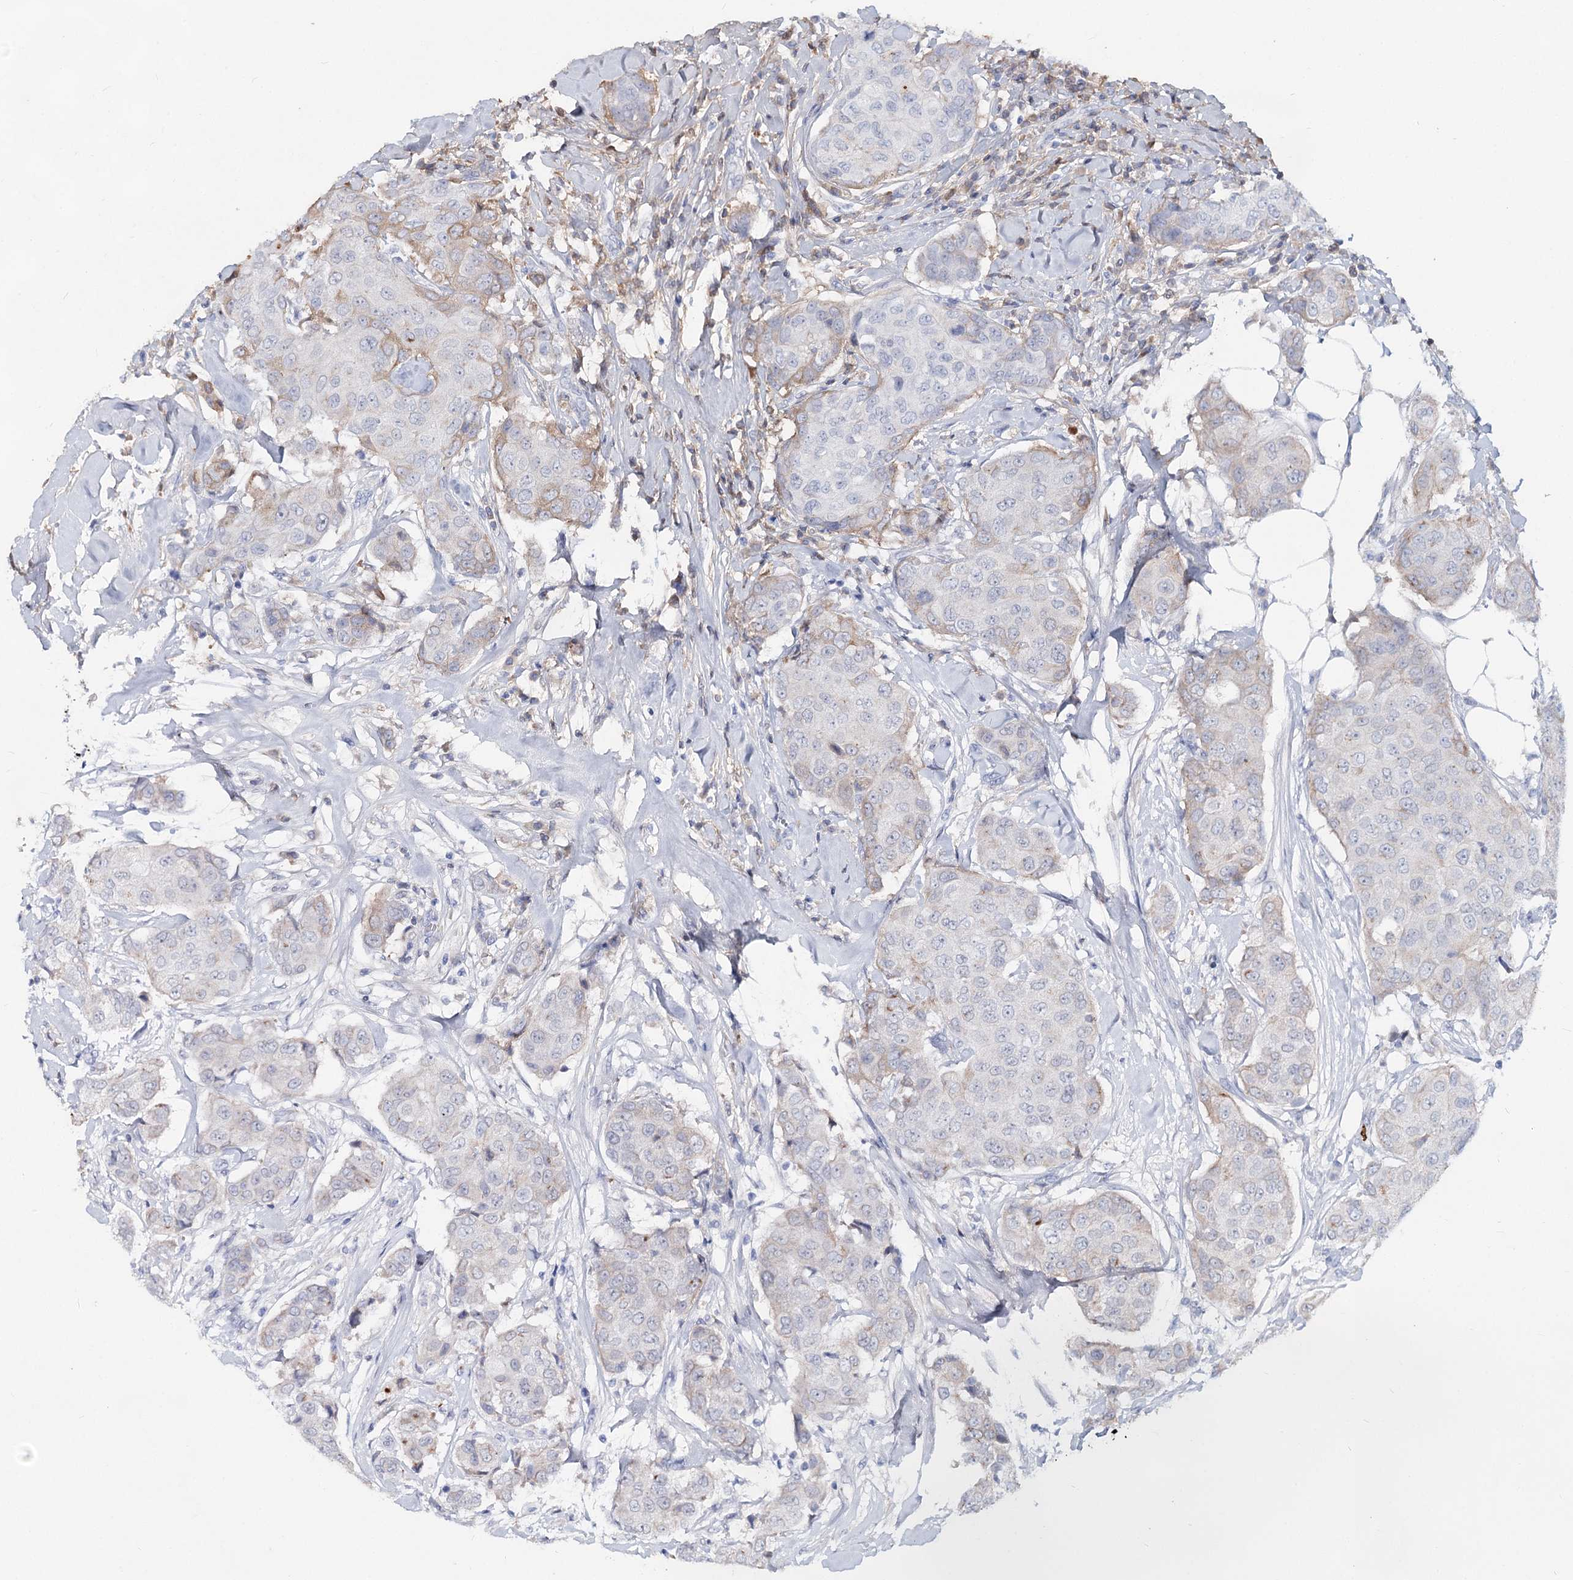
{"staining": {"intensity": "weak", "quantity": "<25%", "location": "cytoplasmic/membranous"}, "tissue": "breast cancer", "cell_type": "Tumor cells", "image_type": "cancer", "snomed": [{"axis": "morphology", "description": "Duct carcinoma"}, {"axis": "topography", "description": "Breast"}], "caption": "The photomicrograph displays no staining of tumor cells in breast infiltrating ductal carcinoma.", "gene": "TASOR2", "patient": {"sex": "female", "age": 80}}